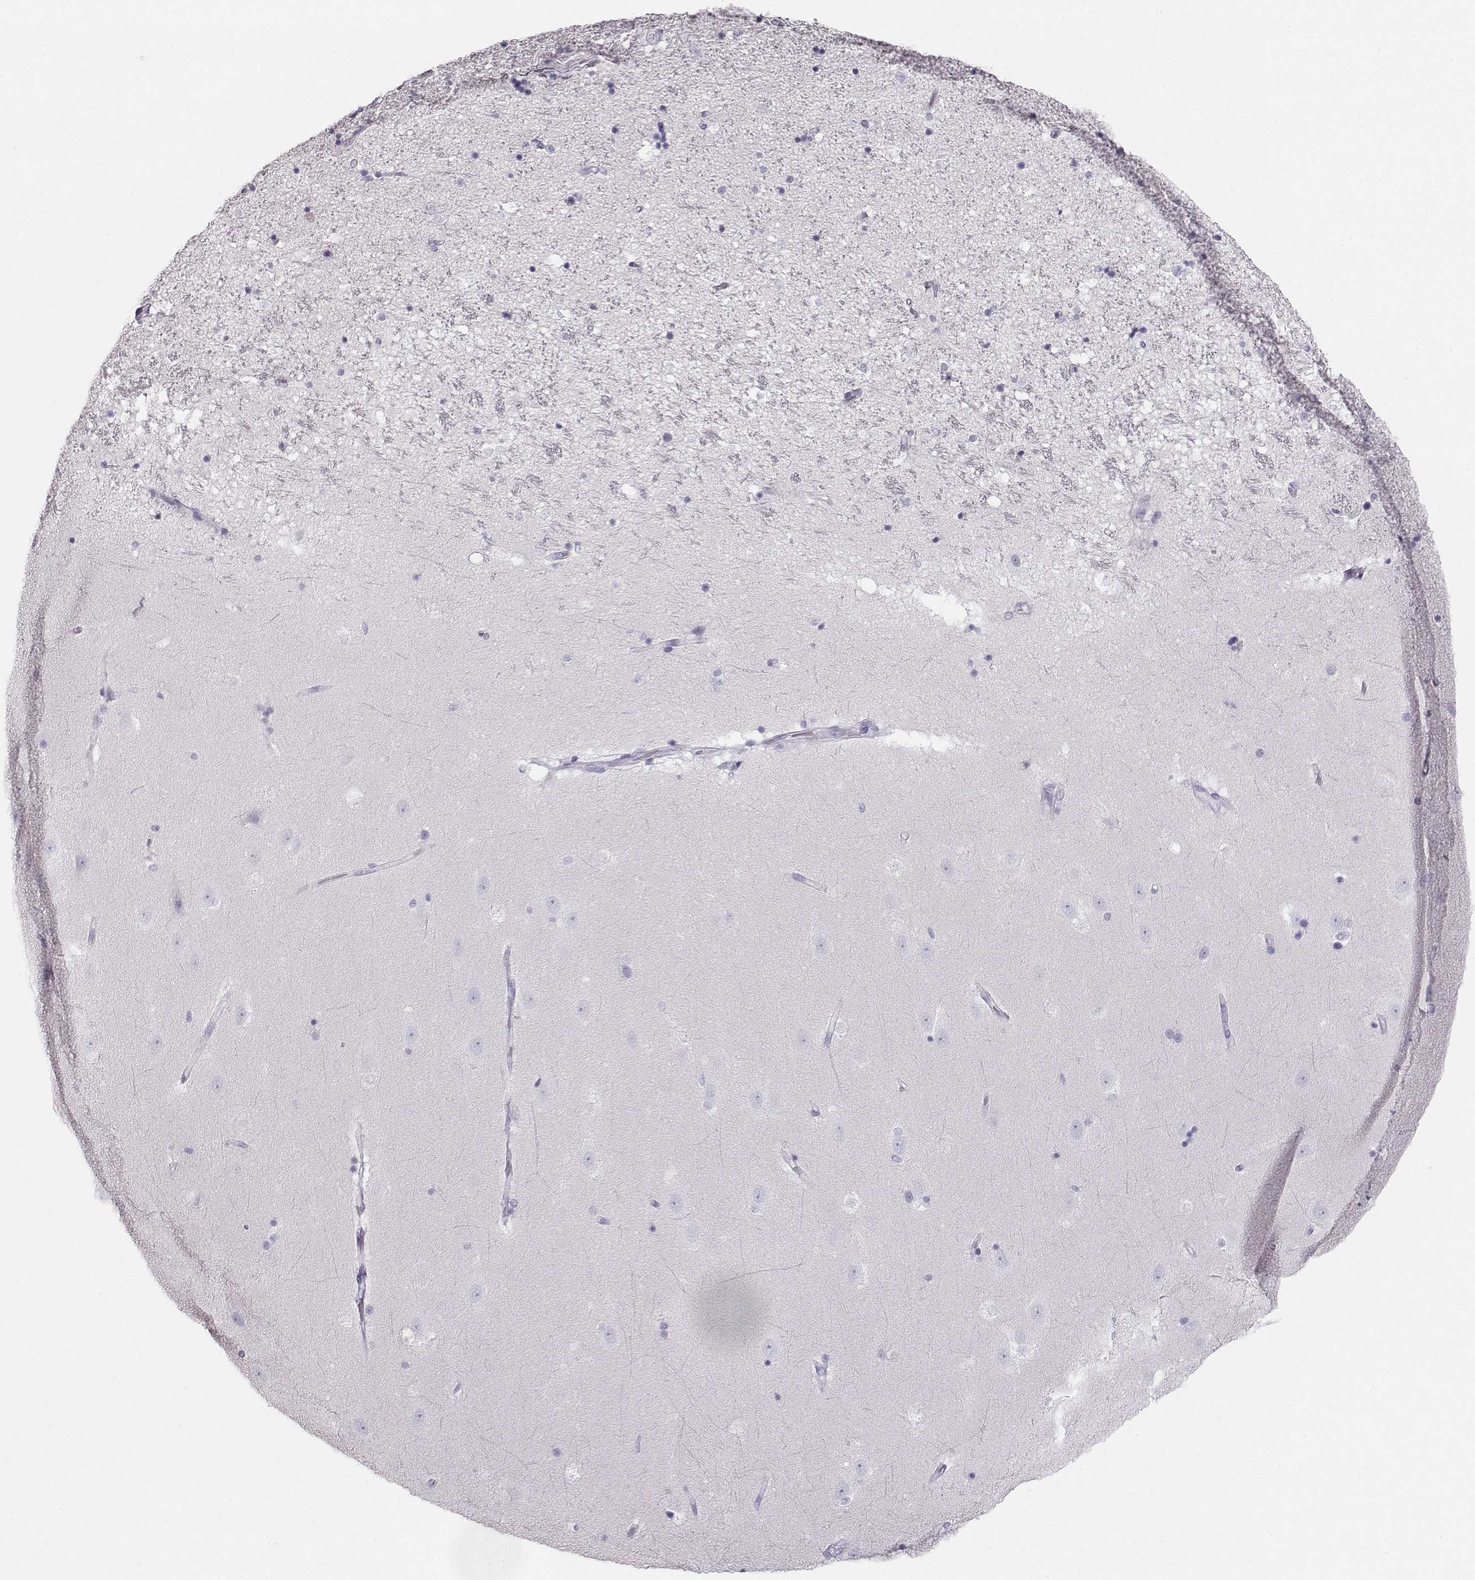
{"staining": {"intensity": "negative", "quantity": "none", "location": "none"}, "tissue": "hippocampus", "cell_type": "Glial cells", "image_type": "normal", "snomed": [{"axis": "morphology", "description": "Normal tissue, NOS"}, {"axis": "topography", "description": "Hippocampus"}], "caption": "High power microscopy micrograph of an IHC photomicrograph of benign hippocampus, revealing no significant expression in glial cells.", "gene": "CASR", "patient": {"sex": "male", "age": 49}}